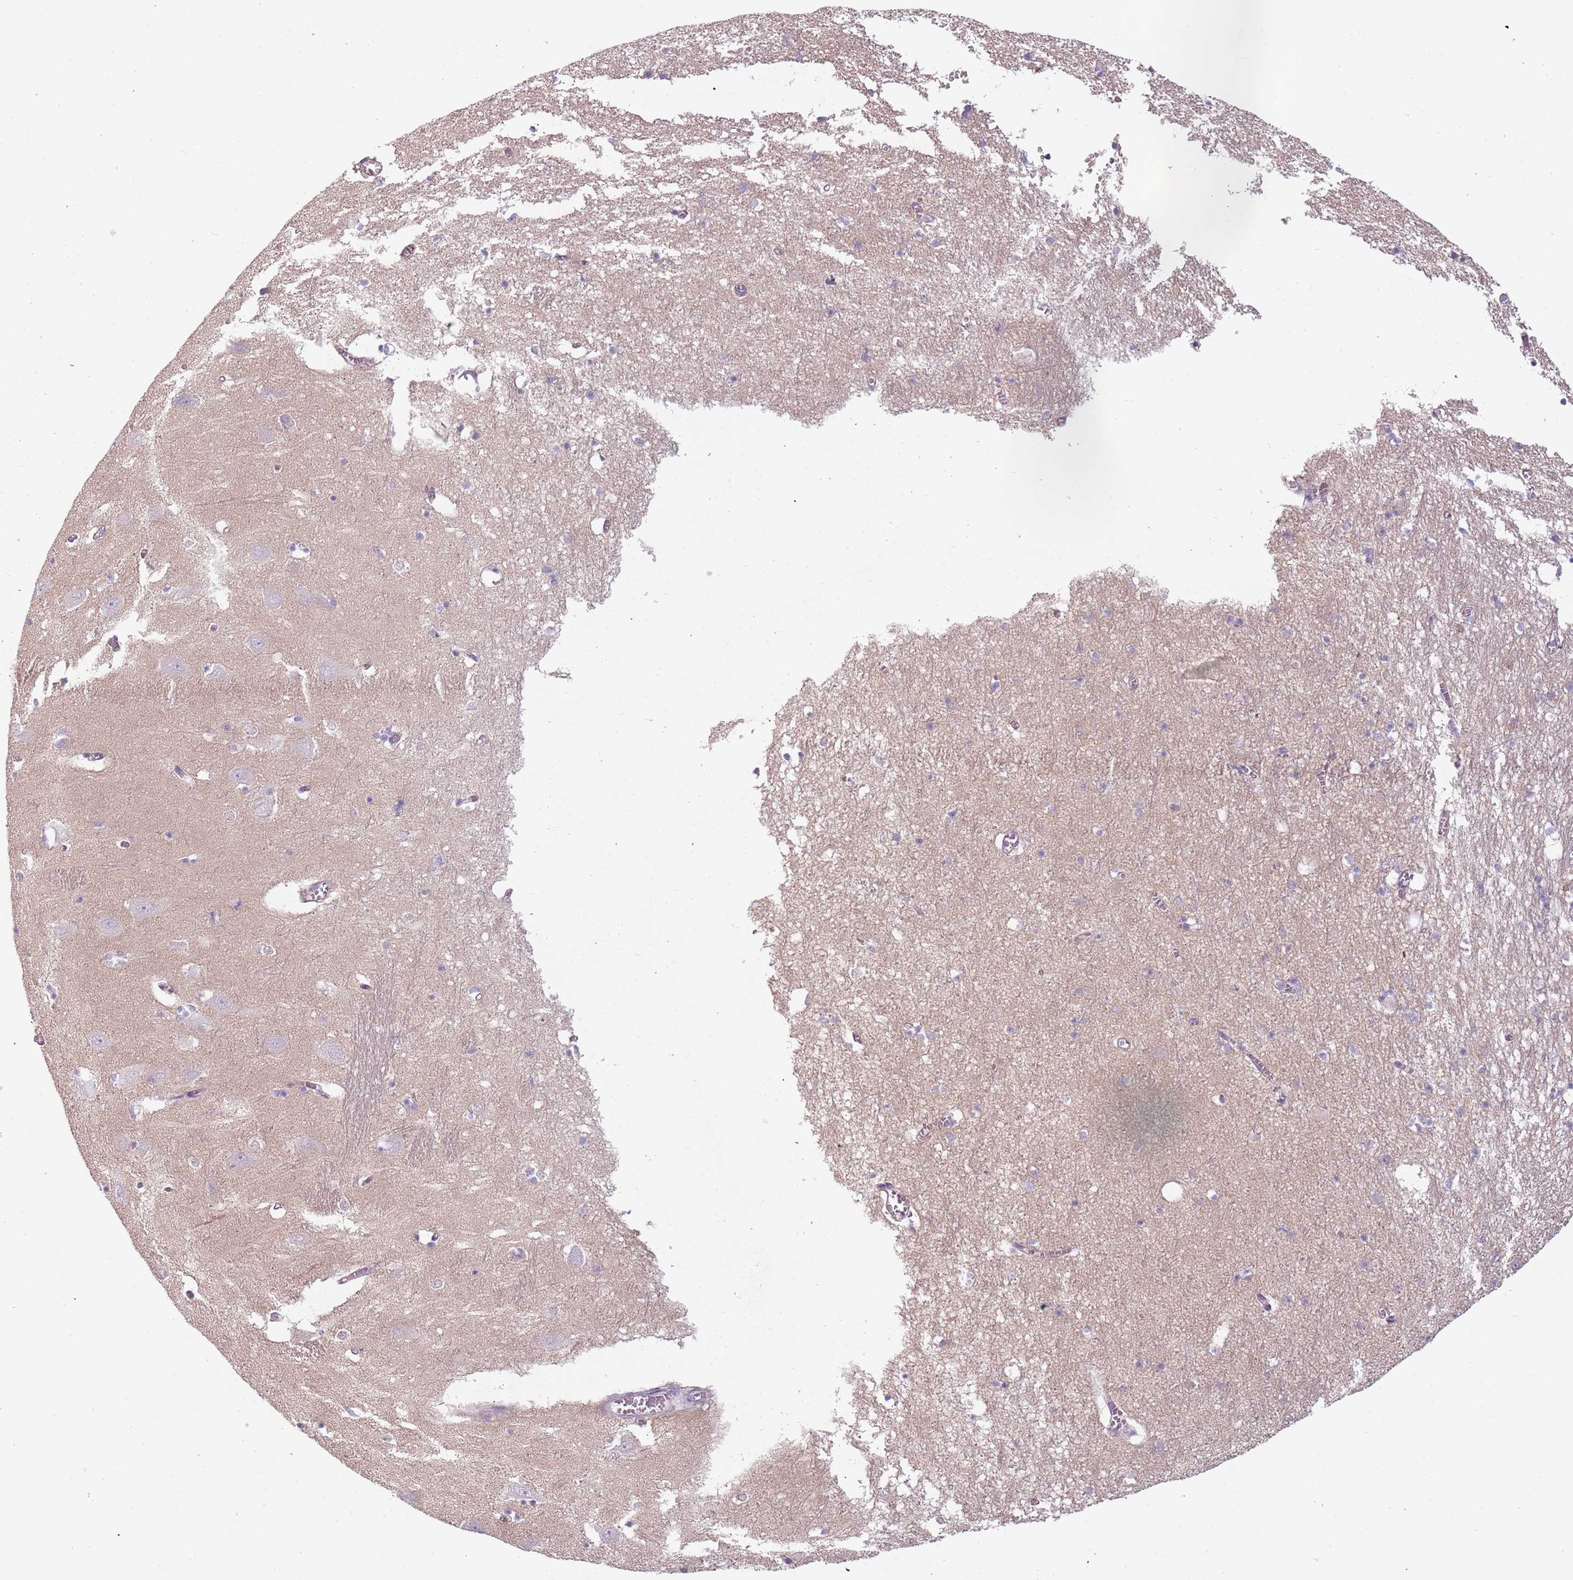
{"staining": {"intensity": "negative", "quantity": "none", "location": "none"}, "tissue": "hippocampus", "cell_type": "Glial cells", "image_type": "normal", "snomed": [{"axis": "morphology", "description": "Normal tissue, NOS"}, {"axis": "topography", "description": "Hippocampus"}], "caption": "This micrograph is of unremarkable hippocampus stained with immunohistochemistry to label a protein in brown with the nuclei are counter-stained blue. There is no expression in glial cells.", "gene": "RFX2", "patient": {"sex": "male", "age": 70}}